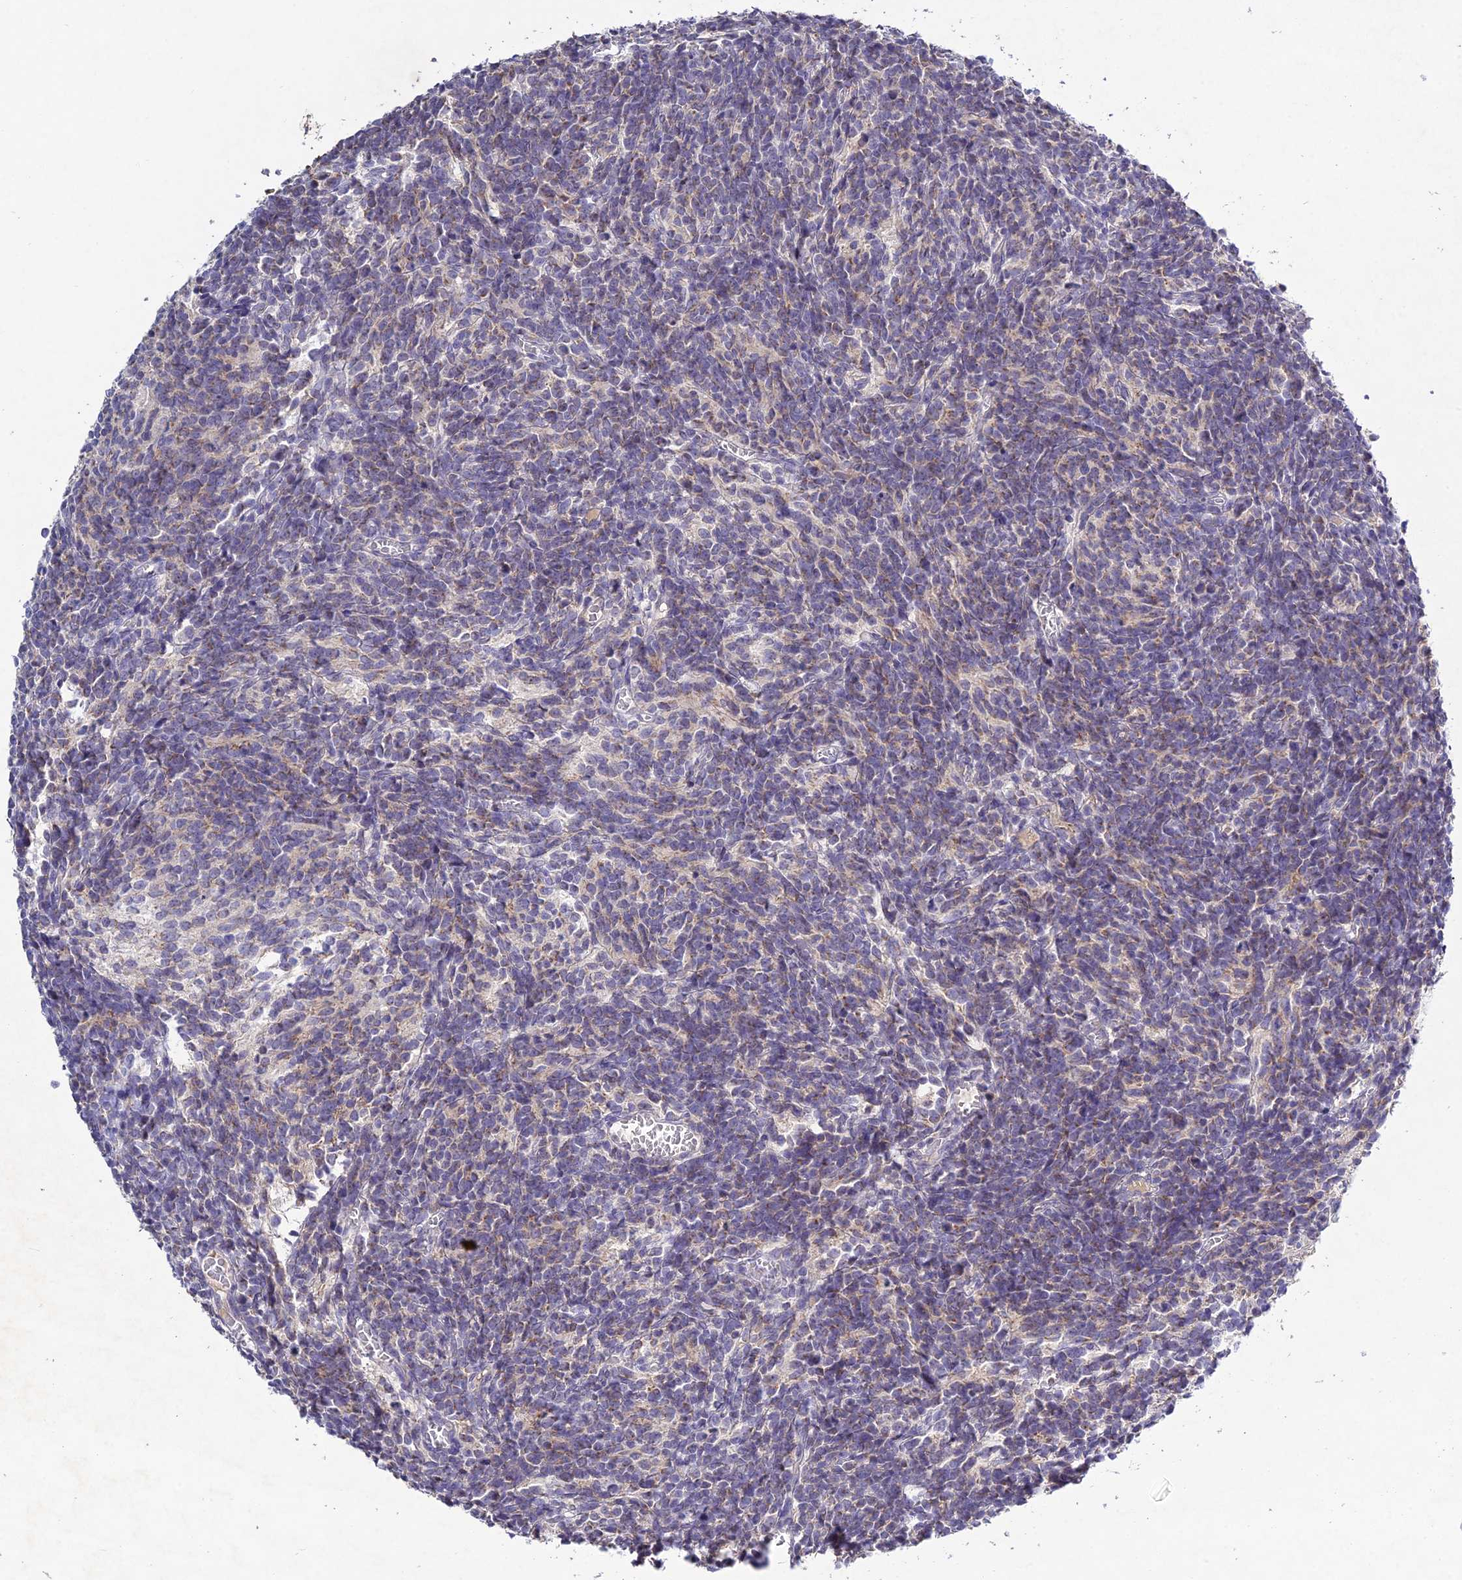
{"staining": {"intensity": "negative", "quantity": "none", "location": "none"}, "tissue": "glioma", "cell_type": "Tumor cells", "image_type": "cancer", "snomed": [{"axis": "morphology", "description": "Glioma, malignant, Low grade"}, {"axis": "topography", "description": "Brain"}], "caption": "This is a micrograph of IHC staining of glioma, which shows no expression in tumor cells.", "gene": "CHST5", "patient": {"sex": "female", "age": 1}}